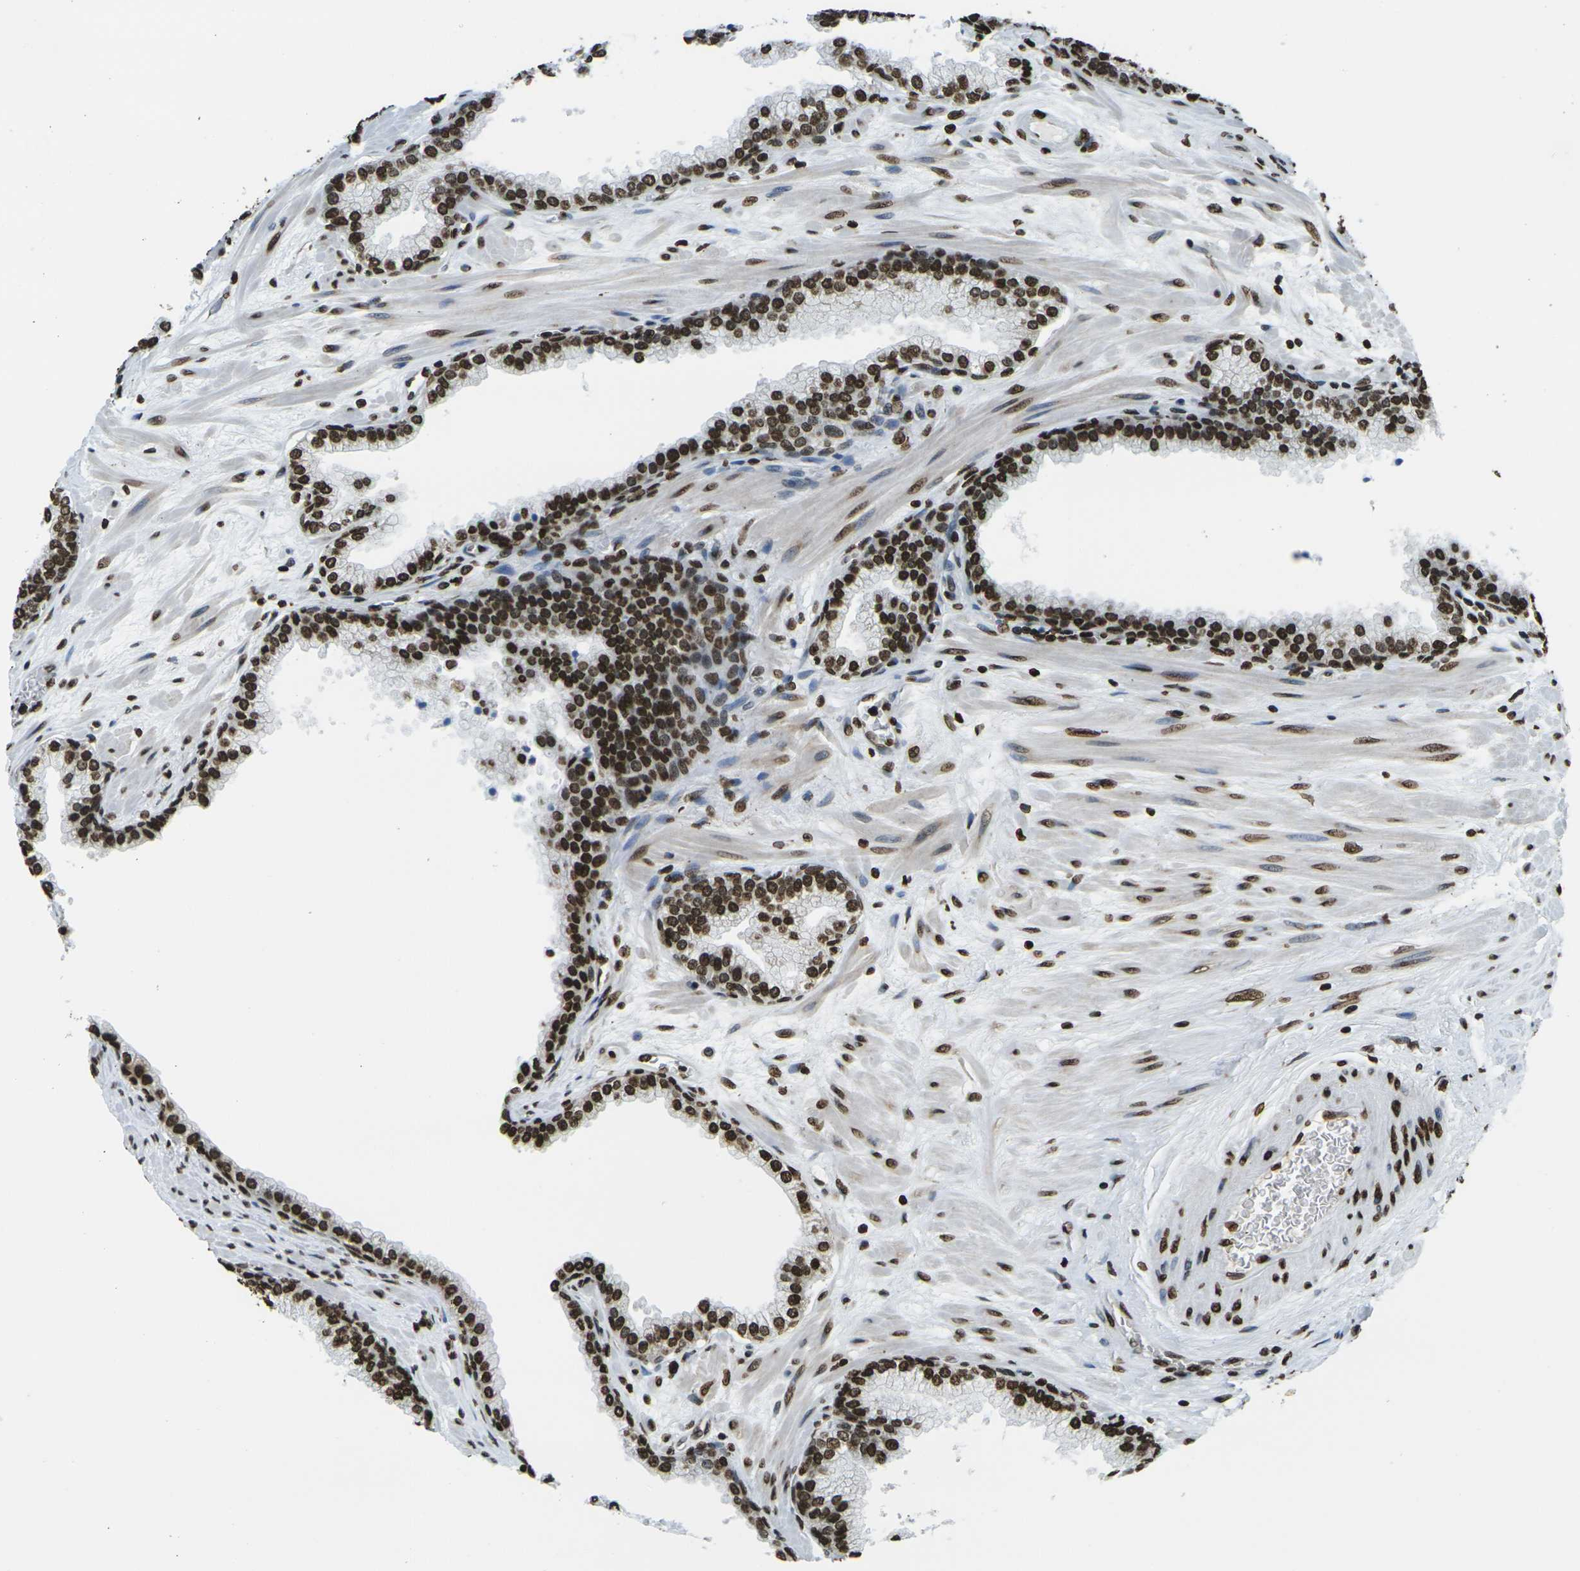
{"staining": {"intensity": "strong", "quantity": ">75%", "location": "nuclear"}, "tissue": "prostate", "cell_type": "Glandular cells", "image_type": "normal", "snomed": [{"axis": "morphology", "description": "Normal tissue, NOS"}, {"axis": "morphology", "description": "Urothelial carcinoma, Low grade"}, {"axis": "topography", "description": "Urinary bladder"}, {"axis": "topography", "description": "Prostate"}], "caption": "A brown stain highlights strong nuclear expression of a protein in glandular cells of unremarkable human prostate. (brown staining indicates protein expression, while blue staining denotes nuclei).", "gene": "H1", "patient": {"sex": "male", "age": 60}}